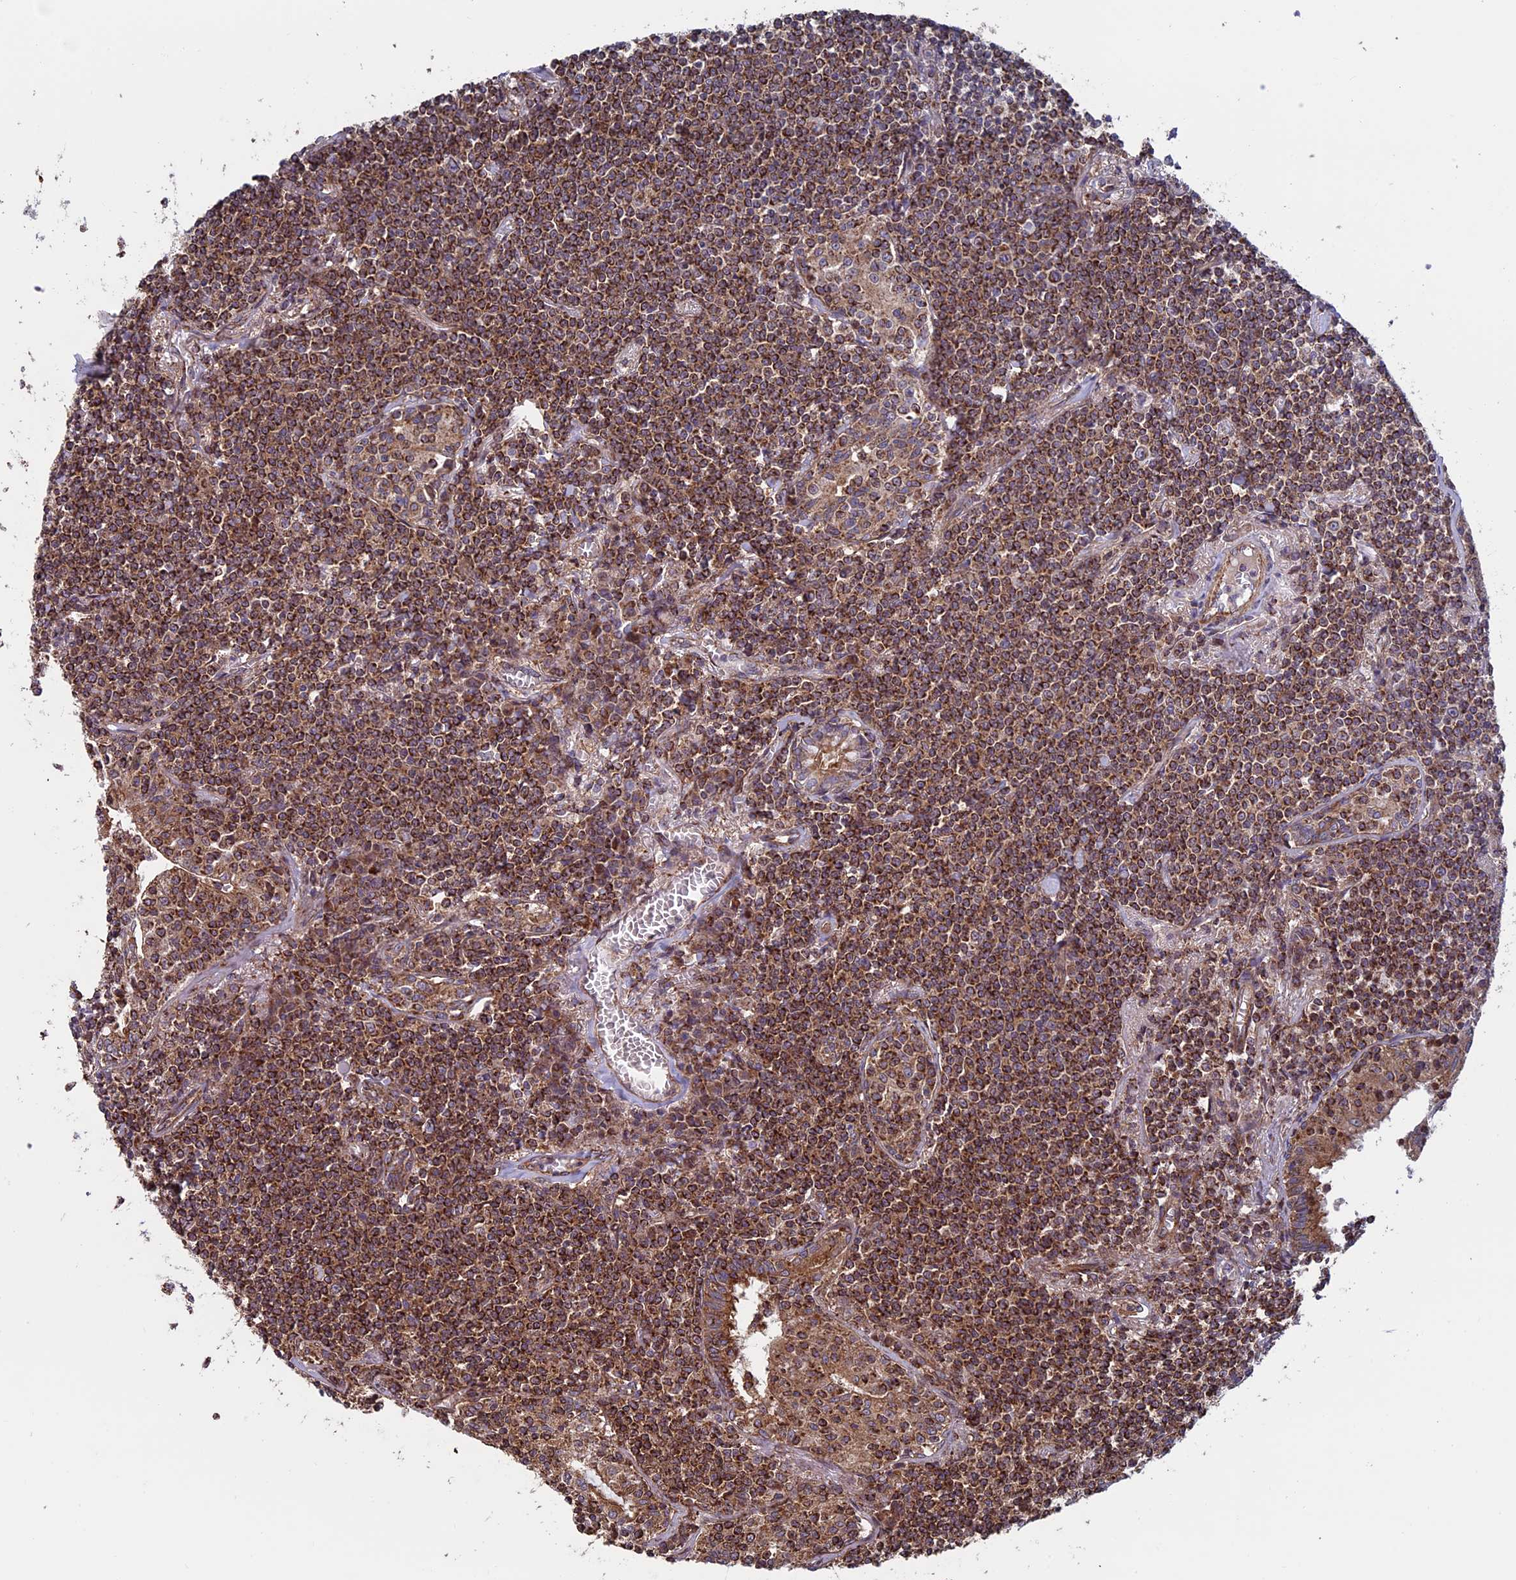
{"staining": {"intensity": "strong", "quantity": ">75%", "location": "cytoplasmic/membranous"}, "tissue": "lymphoma", "cell_type": "Tumor cells", "image_type": "cancer", "snomed": [{"axis": "morphology", "description": "Malignant lymphoma, non-Hodgkin's type, Low grade"}, {"axis": "topography", "description": "Lung"}], "caption": "Malignant lymphoma, non-Hodgkin's type (low-grade) was stained to show a protein in brown. There is high levels of strong cytoplasmic/membranous expression in about >75% of tumor cells.", "gene": "CCDC8", "patient": {"sex": "female", "age": 71}}